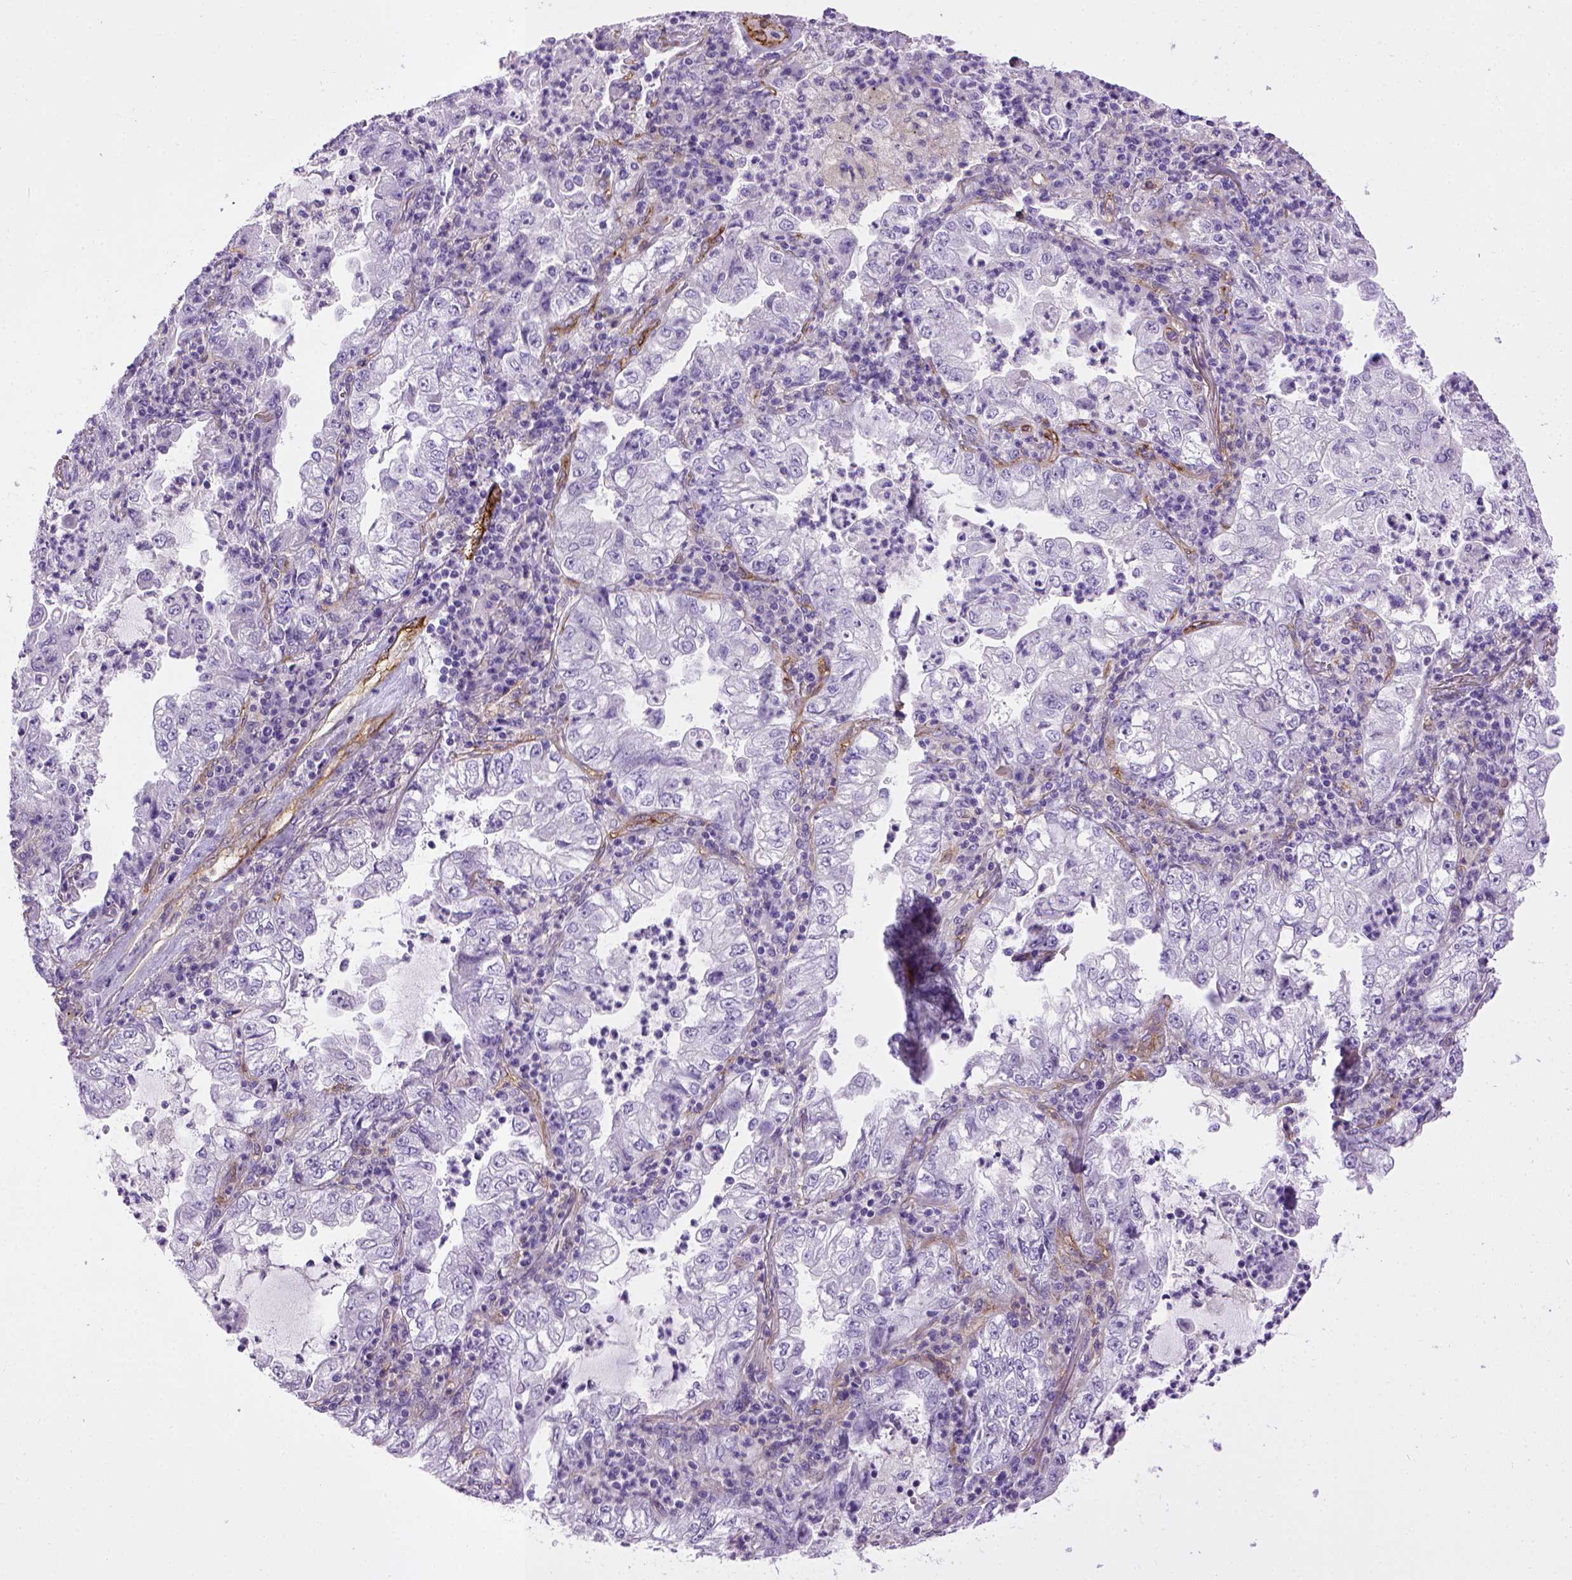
{"staining": {"intensity": "negative", "quantity": "none", "location": "none"}, "tissue": "lung cancer", "cell_type": "Tumor cells", "image_type": "cancer", "snomed": [{"axis": "morphology", "description": "Adenocarcinoma, NOS"}, {"axis": "topography", "description": "Lung"}], "caption": "Photomicrograph shows no significant protein positivity in tumor cells of lung adenocarcinoma. The staining is performed using DAB (3,3'-diaminobenzidine) brown chromogen with nuclei counter-stained in using hematoxylin.", "gene": "ENG", "patient": {"sex": "female", "age": 73}}